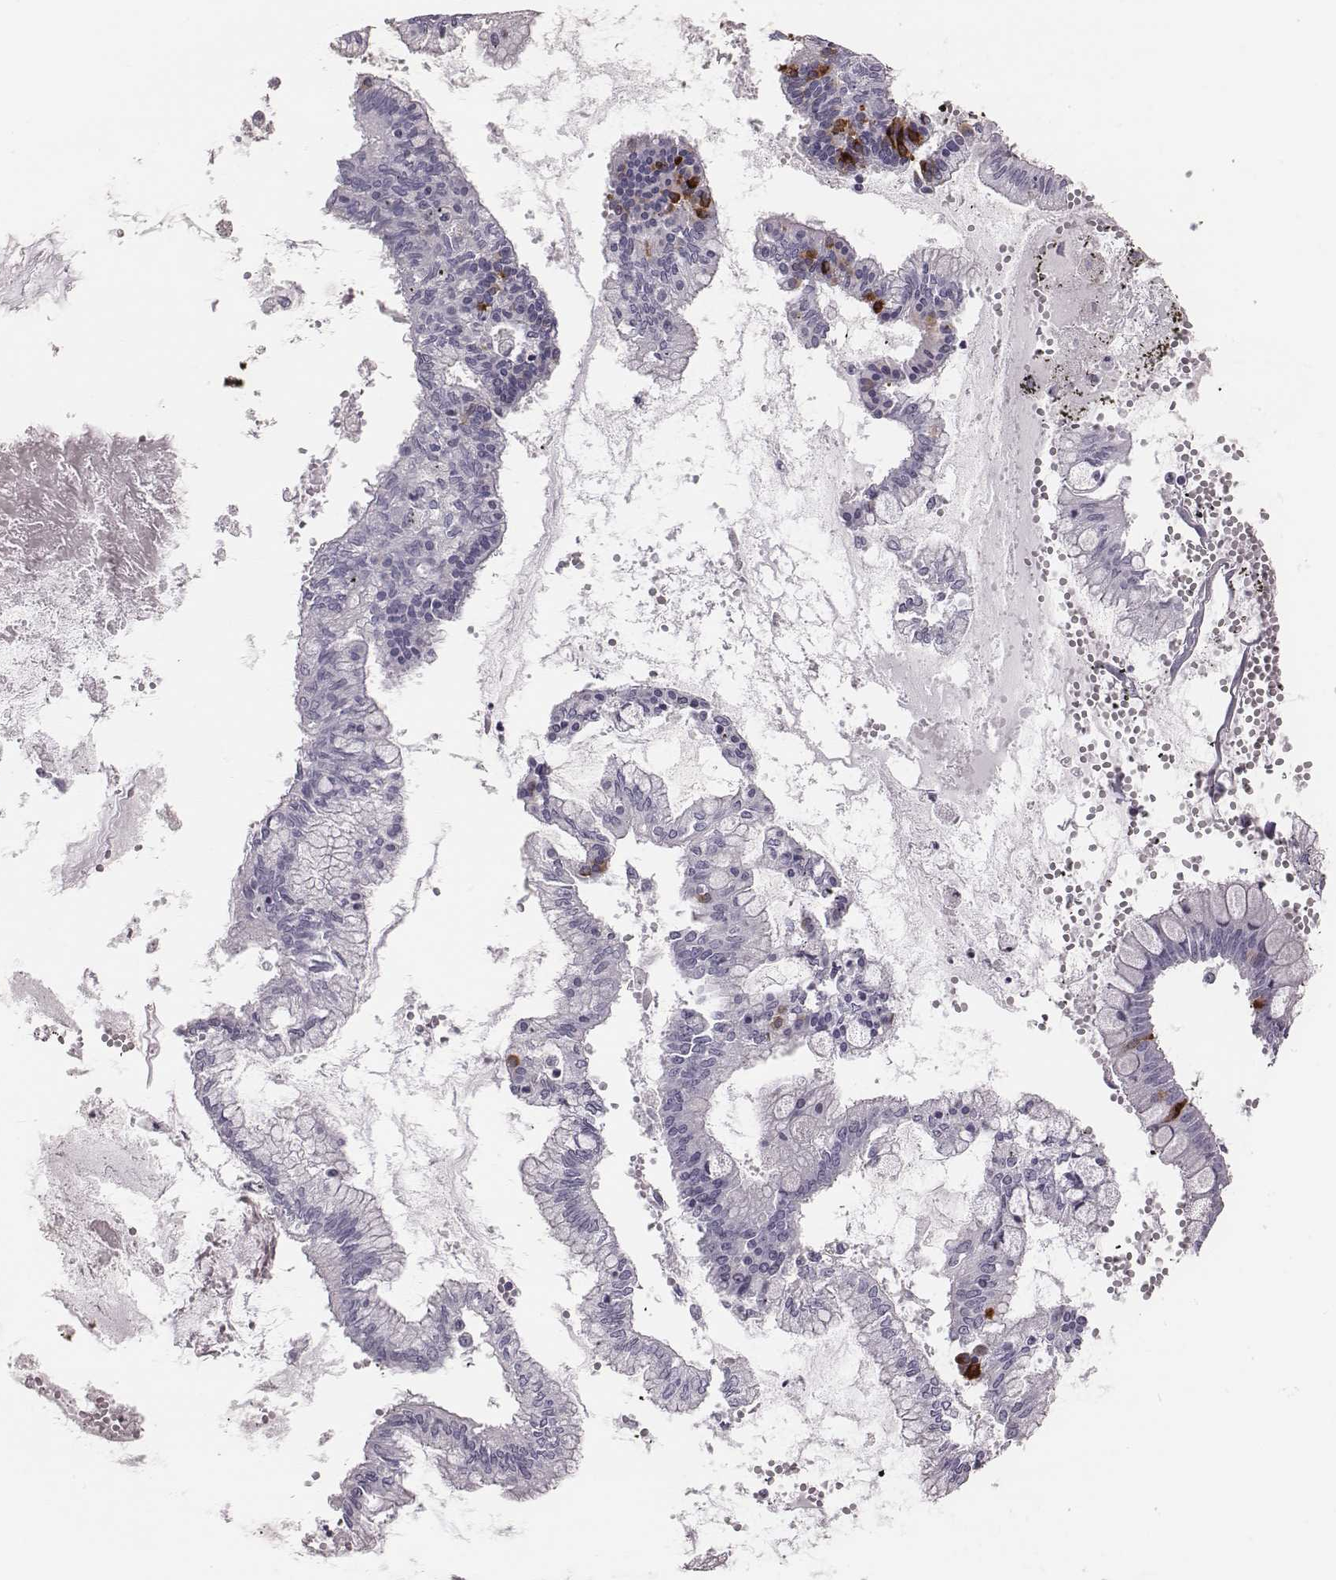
{"staining": {"intensity": "negative", "quantity": "none", "location": "none"}, "tissue": "ovarian cancer", "cell_type": "Tumor cells", "image_type": "cancer", "snomed": [{"axis": "morphology", "description": "Cystadenocarcinoma, mucinous, NOS"}, {"axis": "topography", "description": "Ovary"}], "caption": "A histopathology image of ovarian mucinous cystadenocarcinoma stained for a protein displays no brown staining in tumor cells.", "gene": "C6orf58", "patient": {"sex": "female", "age": 67}}